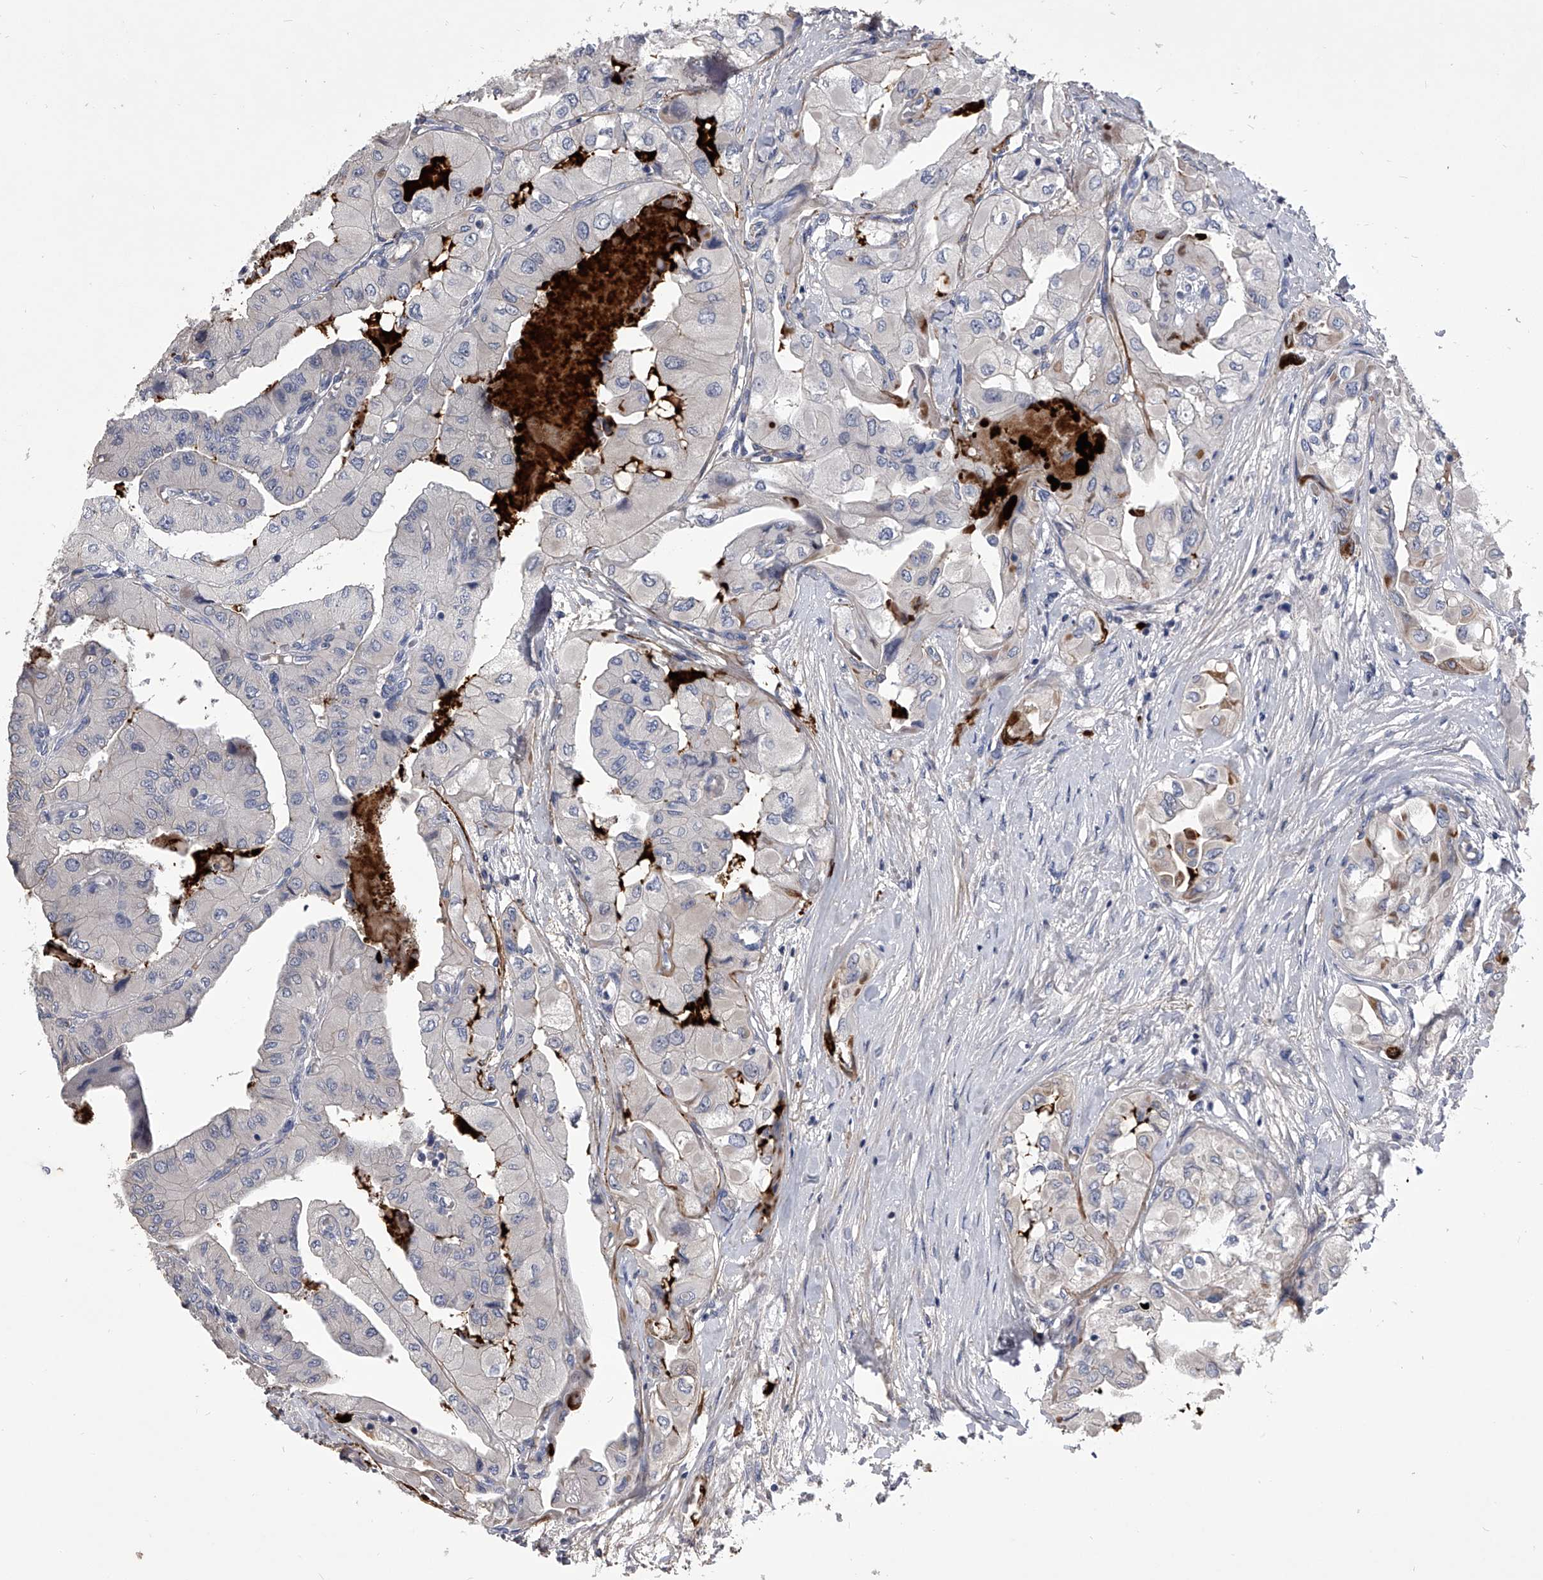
{"staining": {"intensity": "strong", "quantity": "<25%", "location": "cytoplasmic/membranous"}, "tissue": "thyroid cancer", "cell_type": "Tumor cells", "image_type": "cancer", "snomed": [{"axis": "morphology", "description": "Papillary adenocarcinoma, NOS"}, {"axis": "topography", "description": "Thyroid gland"}], "caption": "Brown immunohistochemical staining in thyroid cancer (papillary adenocarcinoma) shows strong cytoplasmic/membranous staining in about <25% of tumor cells. (brown staining indicates protein expression, while blue staining denotes nuclei).", "gene": "MDN1", "patient": {"sex": "female", "age": 59}}